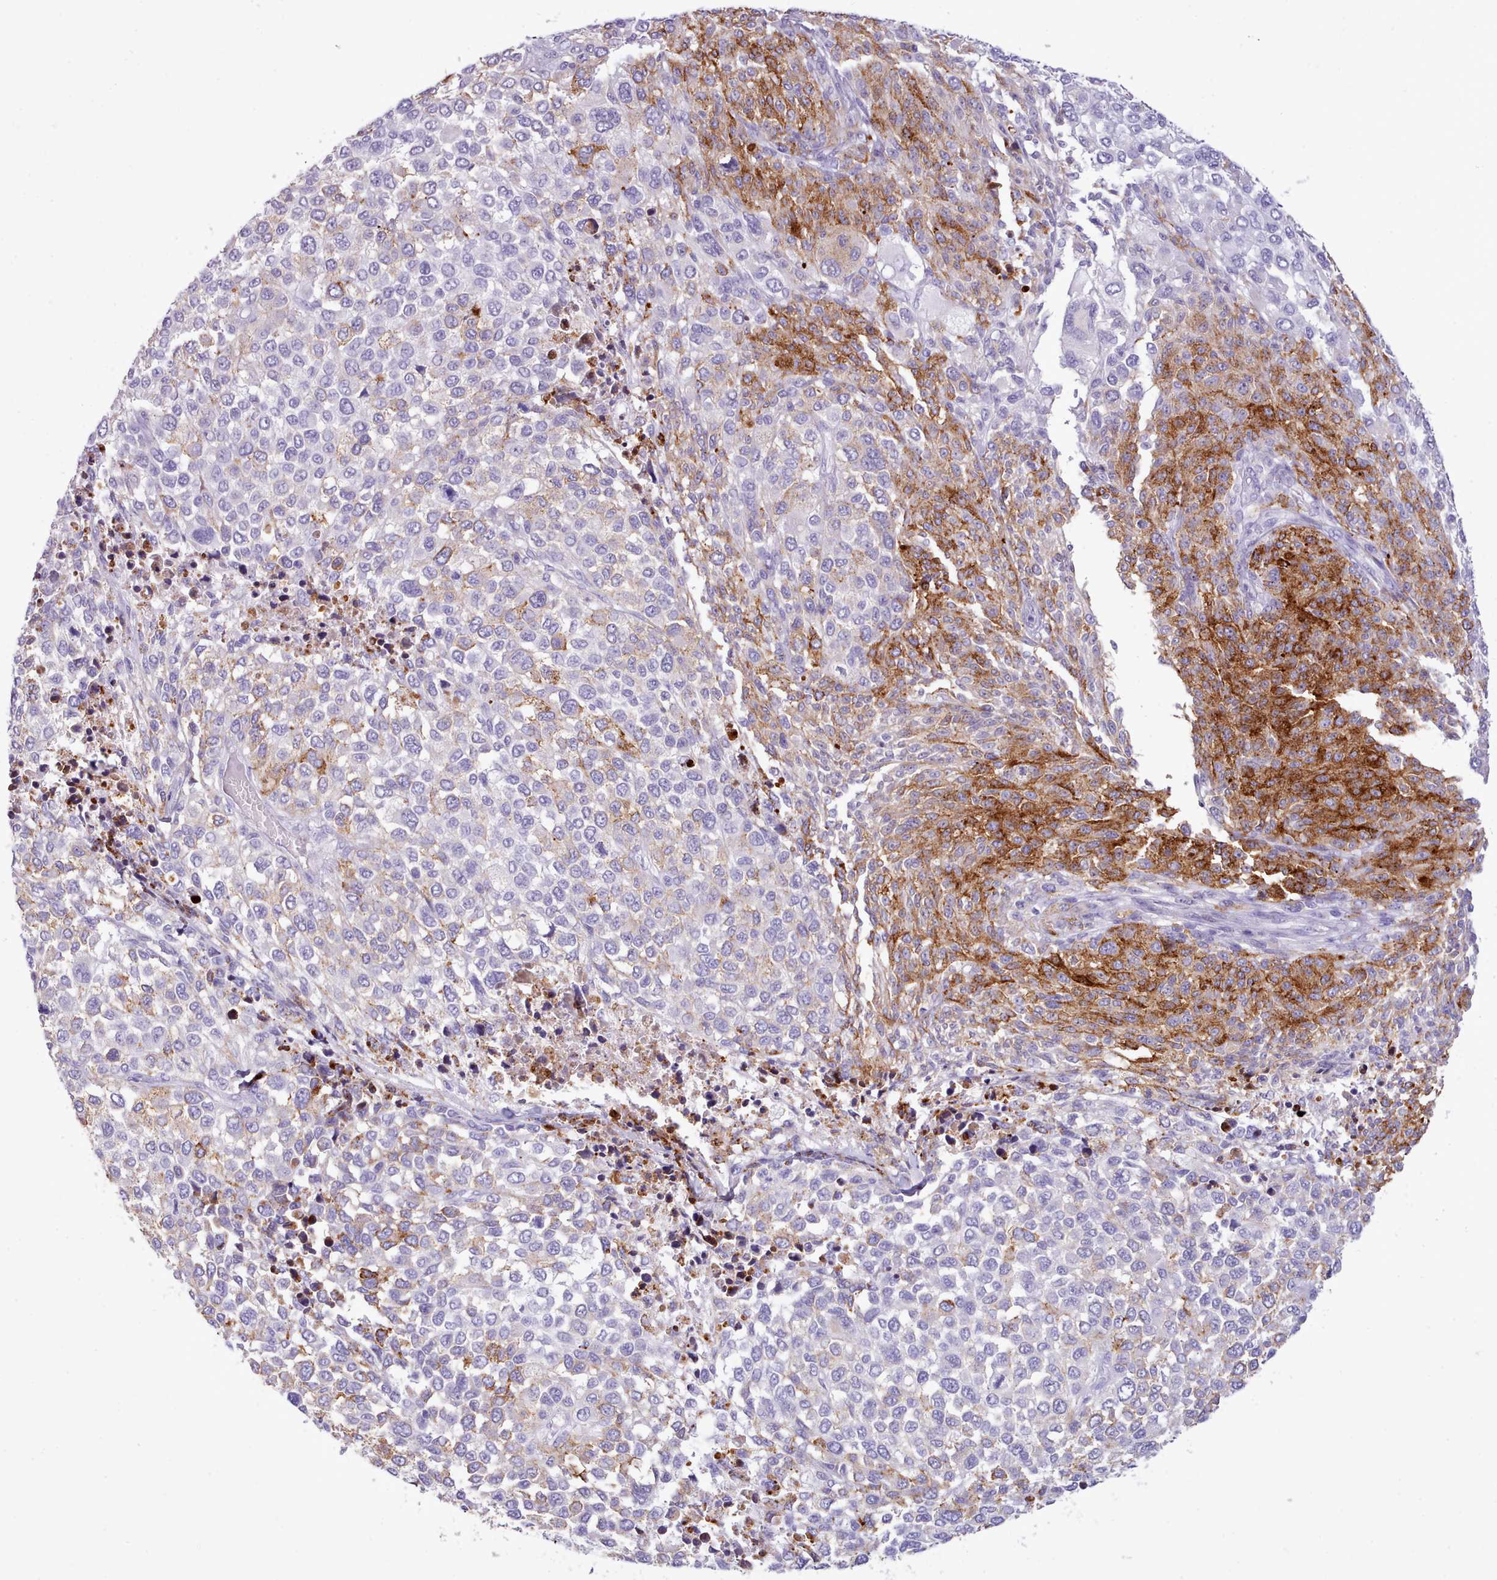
{"staining": {"intensity": "strong", "quantity": "<25%", "location": "cytoplasmic/membranous"}, "tissue": "melanoma", "cell_type": "Tumor cells", "image_type": "cancer", "snomed": [{"axis": "morphology", "description": "Malignant melanoma, NOS"}, {"axis": "topography", "description": "Skin of trunk"}], "caption": "This is a histology image of immunohistochemistry staining of melanoma, which shows strong staining in the cytoplasmic/membranous of tumor cells.", "gene": "CYP2A13", "patient": {"sex": "male", "age": 71}}